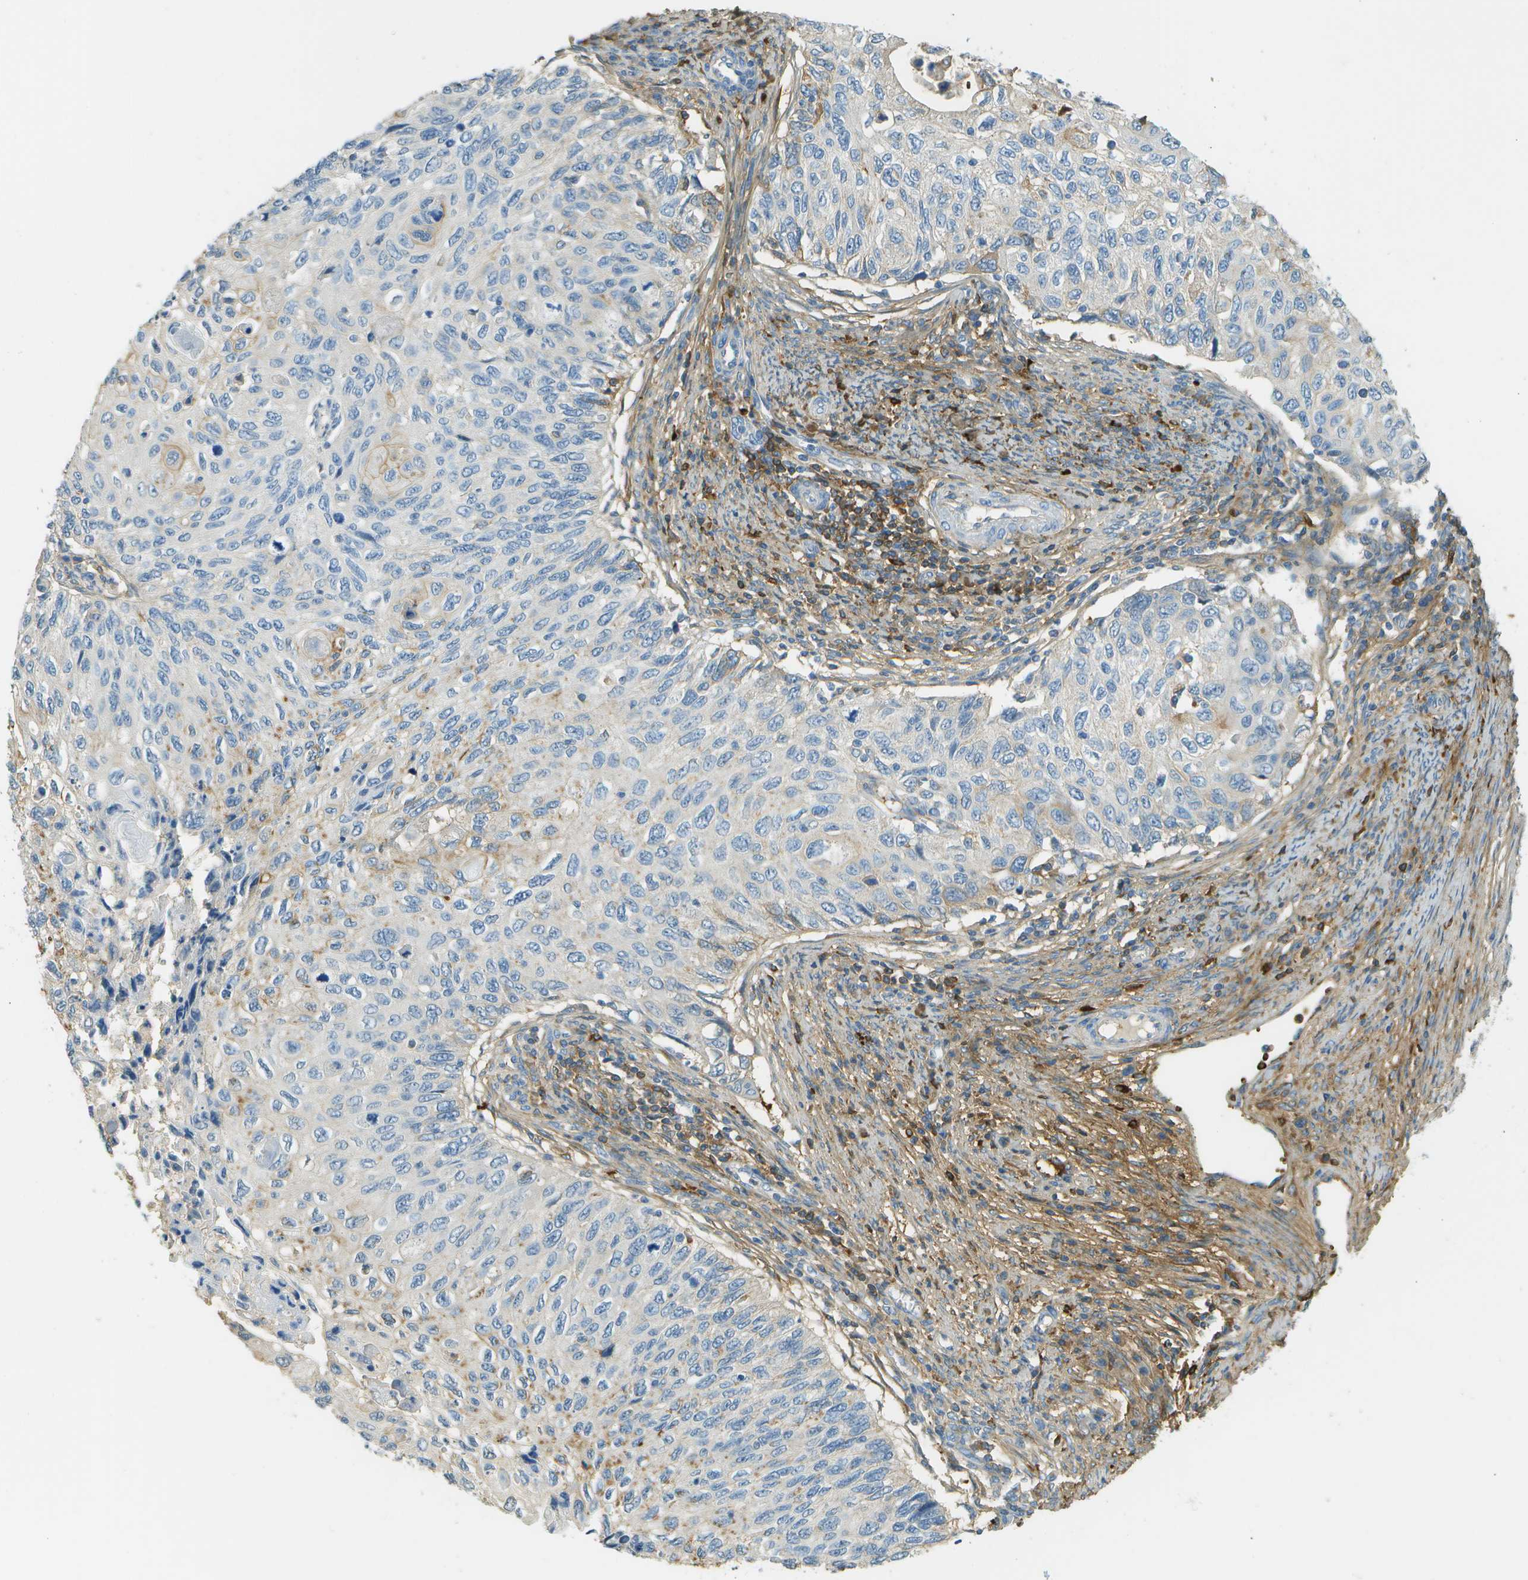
{"staining": {"intensity": "weak", "quantity": "<25%", "location": "cytoplasmic/membranous"}, "tissue": "cervical cancer", "cell_type": "Tumor cells", "image_type": "cancer", "snomed": [{"axis": "morphology", "description": "Squamous cell carcinoma, NOS"}, {"axis": "topography", "description": "Cervix"}], "caption": "A micrograph of cervical cancer stained for a protein reveals no brown staining in tumor cells. (IHC, brightfield microscopy, high magnification).", "gene": "DCN", "patient": {"sex": "female", "age": 70}}